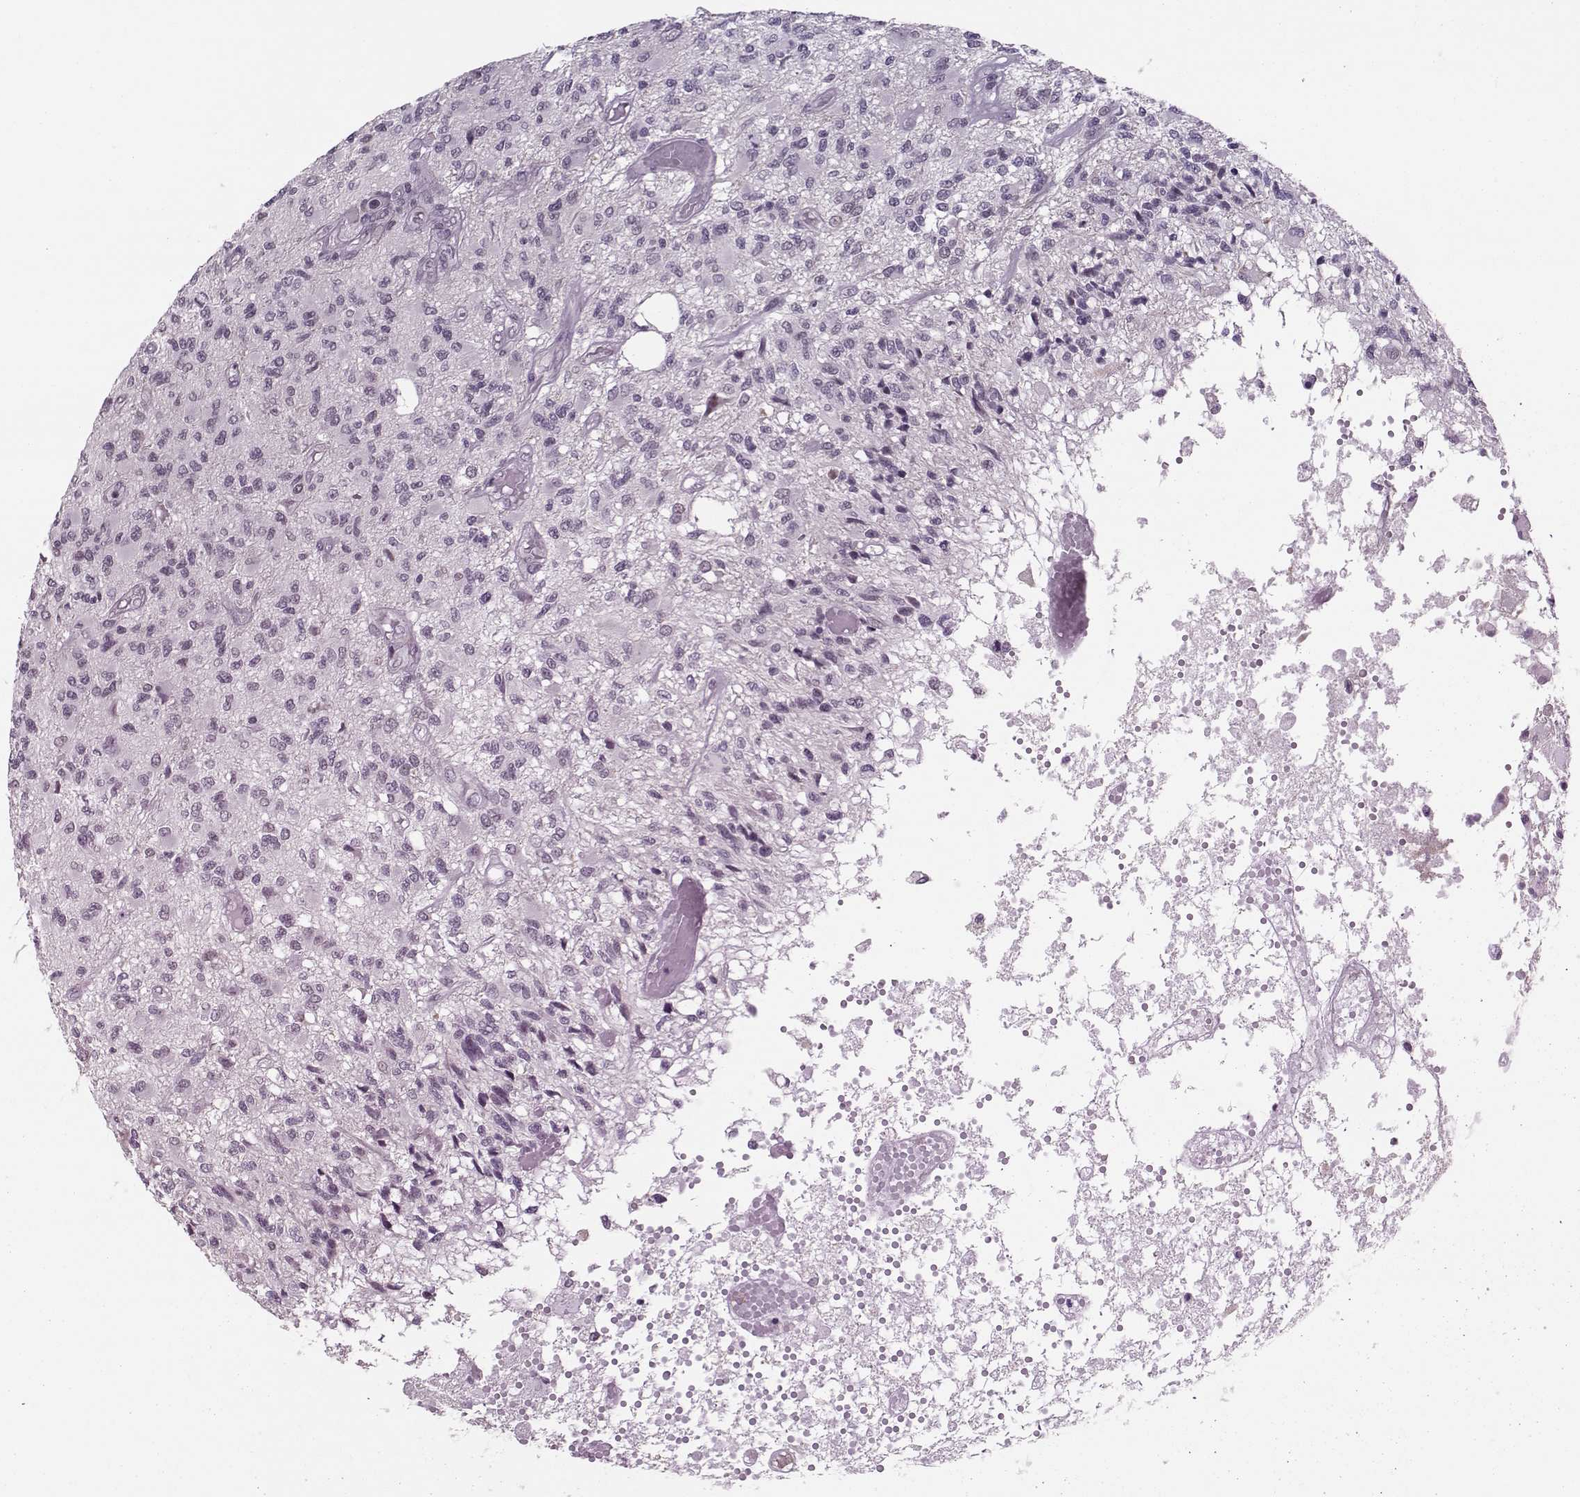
{"staining": {"intensity": "negative", "quantity": "none", "location": "none"}, "tissue": "glioma", "cell_type": "Tumor cells", "image_type": "cancer", "snomed": [{"axis": "morphology", "description": "Glioma, malignant, High grade"}, {"axis": "topography", "description": "Brain"}], "caption": "Photomicrograph shows no protein expression in tumor cells of glioma tissue. Nuclei are stained in blue.", "gene": "DNAAF1", "patient": {"sex": "female", "age": 63}}